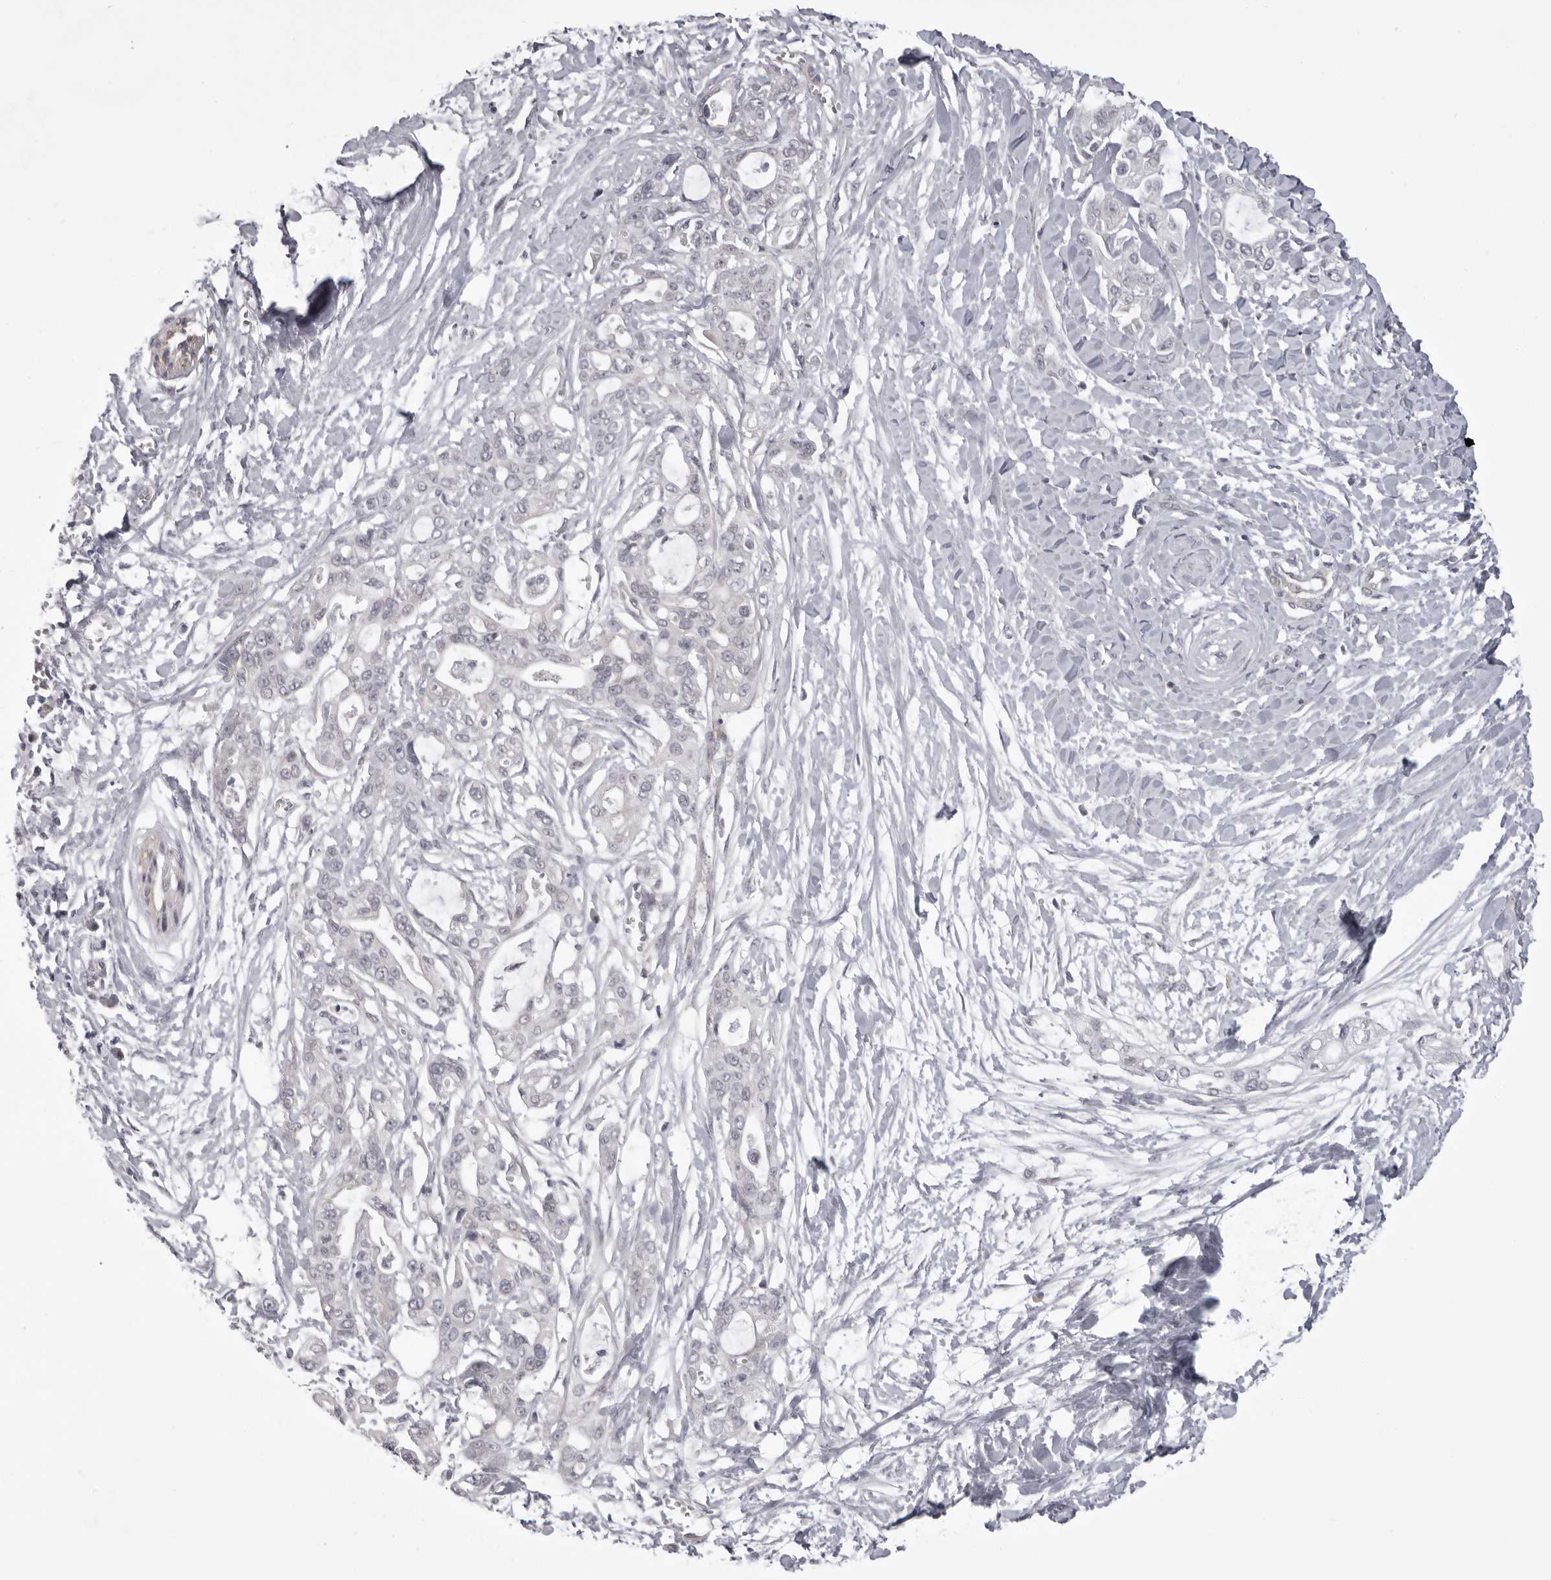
{"staining": {"intensity": "negative", "quantity": "none", "location": "none"}, "tissue": "pancreatic cancer", "cell_type": "Tumor cells", "image_type": "cancer", "snomed": [{"axis": "morphology", "description": "Adenocarcinoma, NOS"}, {"axis": "topography", "description": "Pancreas"}], "caption": "An IHC micrograph of adenocarcinoma (pancreatic) is shown. There is no staining in tumor cells of adenocarcinoma (pancreatic).", "gene": "EPHA10", "patient": {"sex": "male", "age": 68}}